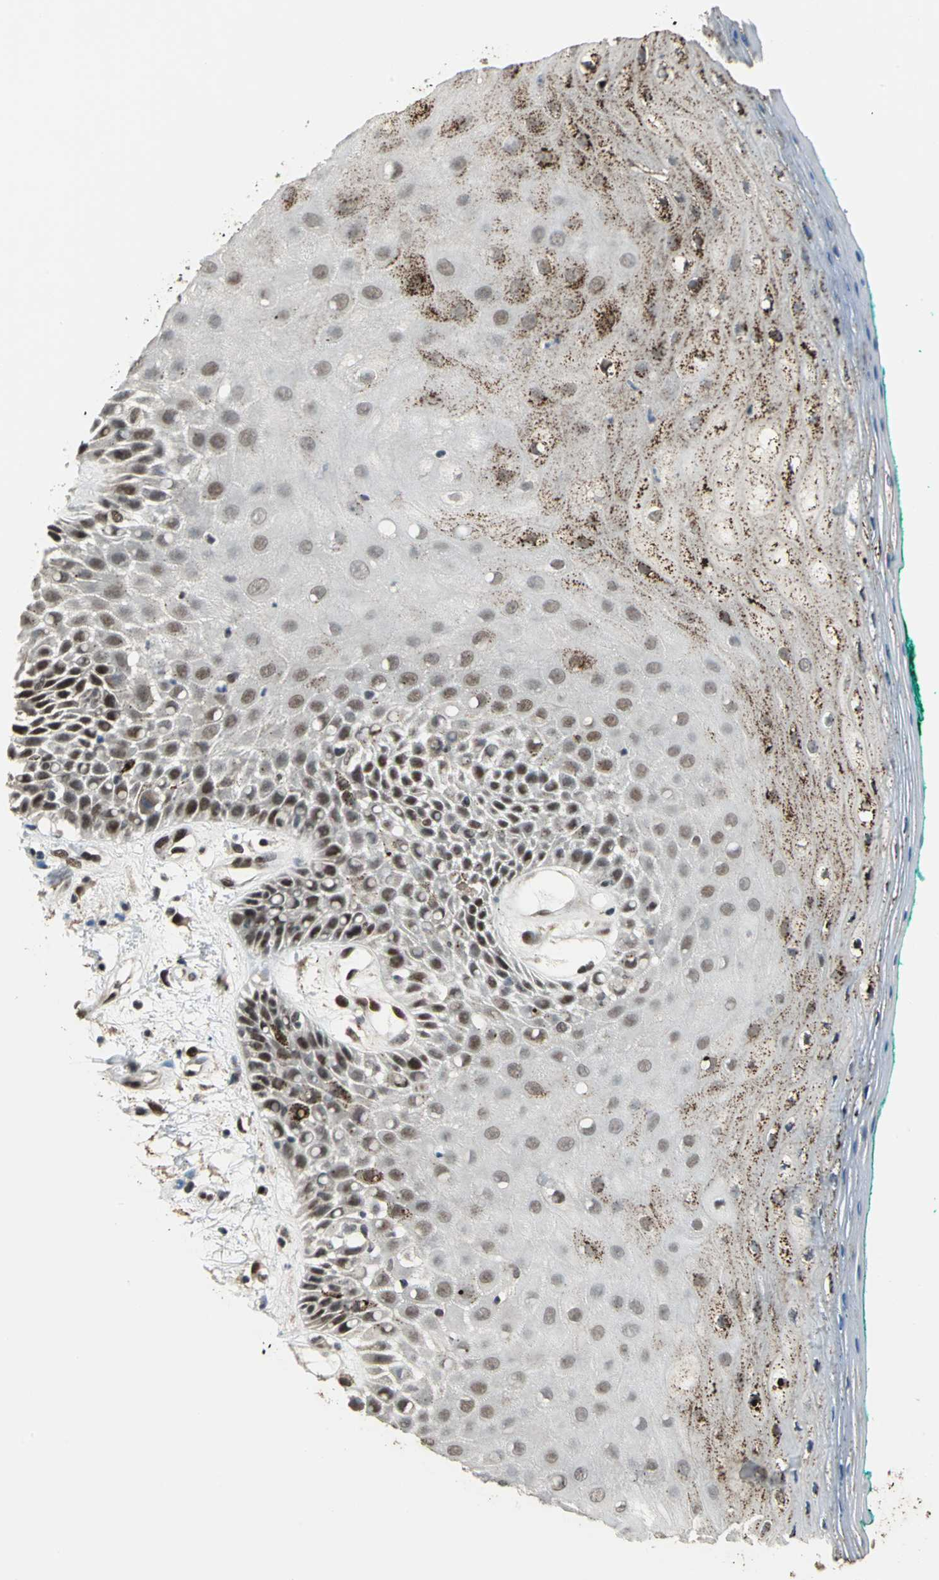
{"staining": {"intensity": "strong", "quantity": "25%-75%", "location": "cytoplasmic/membranous,nuclear"}, "tissue": "oral mucosa", "cell_type": "Squamous epithelial cells", "image_type": "normal", "snomed": [{"axis": "morphology", "description": "Normal tissue, NOS"}, {"axis": "morphology", "description": "Squamous cell carcinoma, NOS"}, {"axis": "topography", "description": "Skeletal muscle"}, {"axis": "topography", "description": "Oral tissue"}, {"axis": "topography", "description": "Head-Neck"}], "caption": "IHC micrograph of normal oral mucosa stained for a protein (brown), which exhibits high levels of strong cytoplasmic/membranous,nuclear positivity in about 25%-75% of squamous epithelial cells.", "gene": "ELF2", "patient": {"sex": "female", "age": 84}}